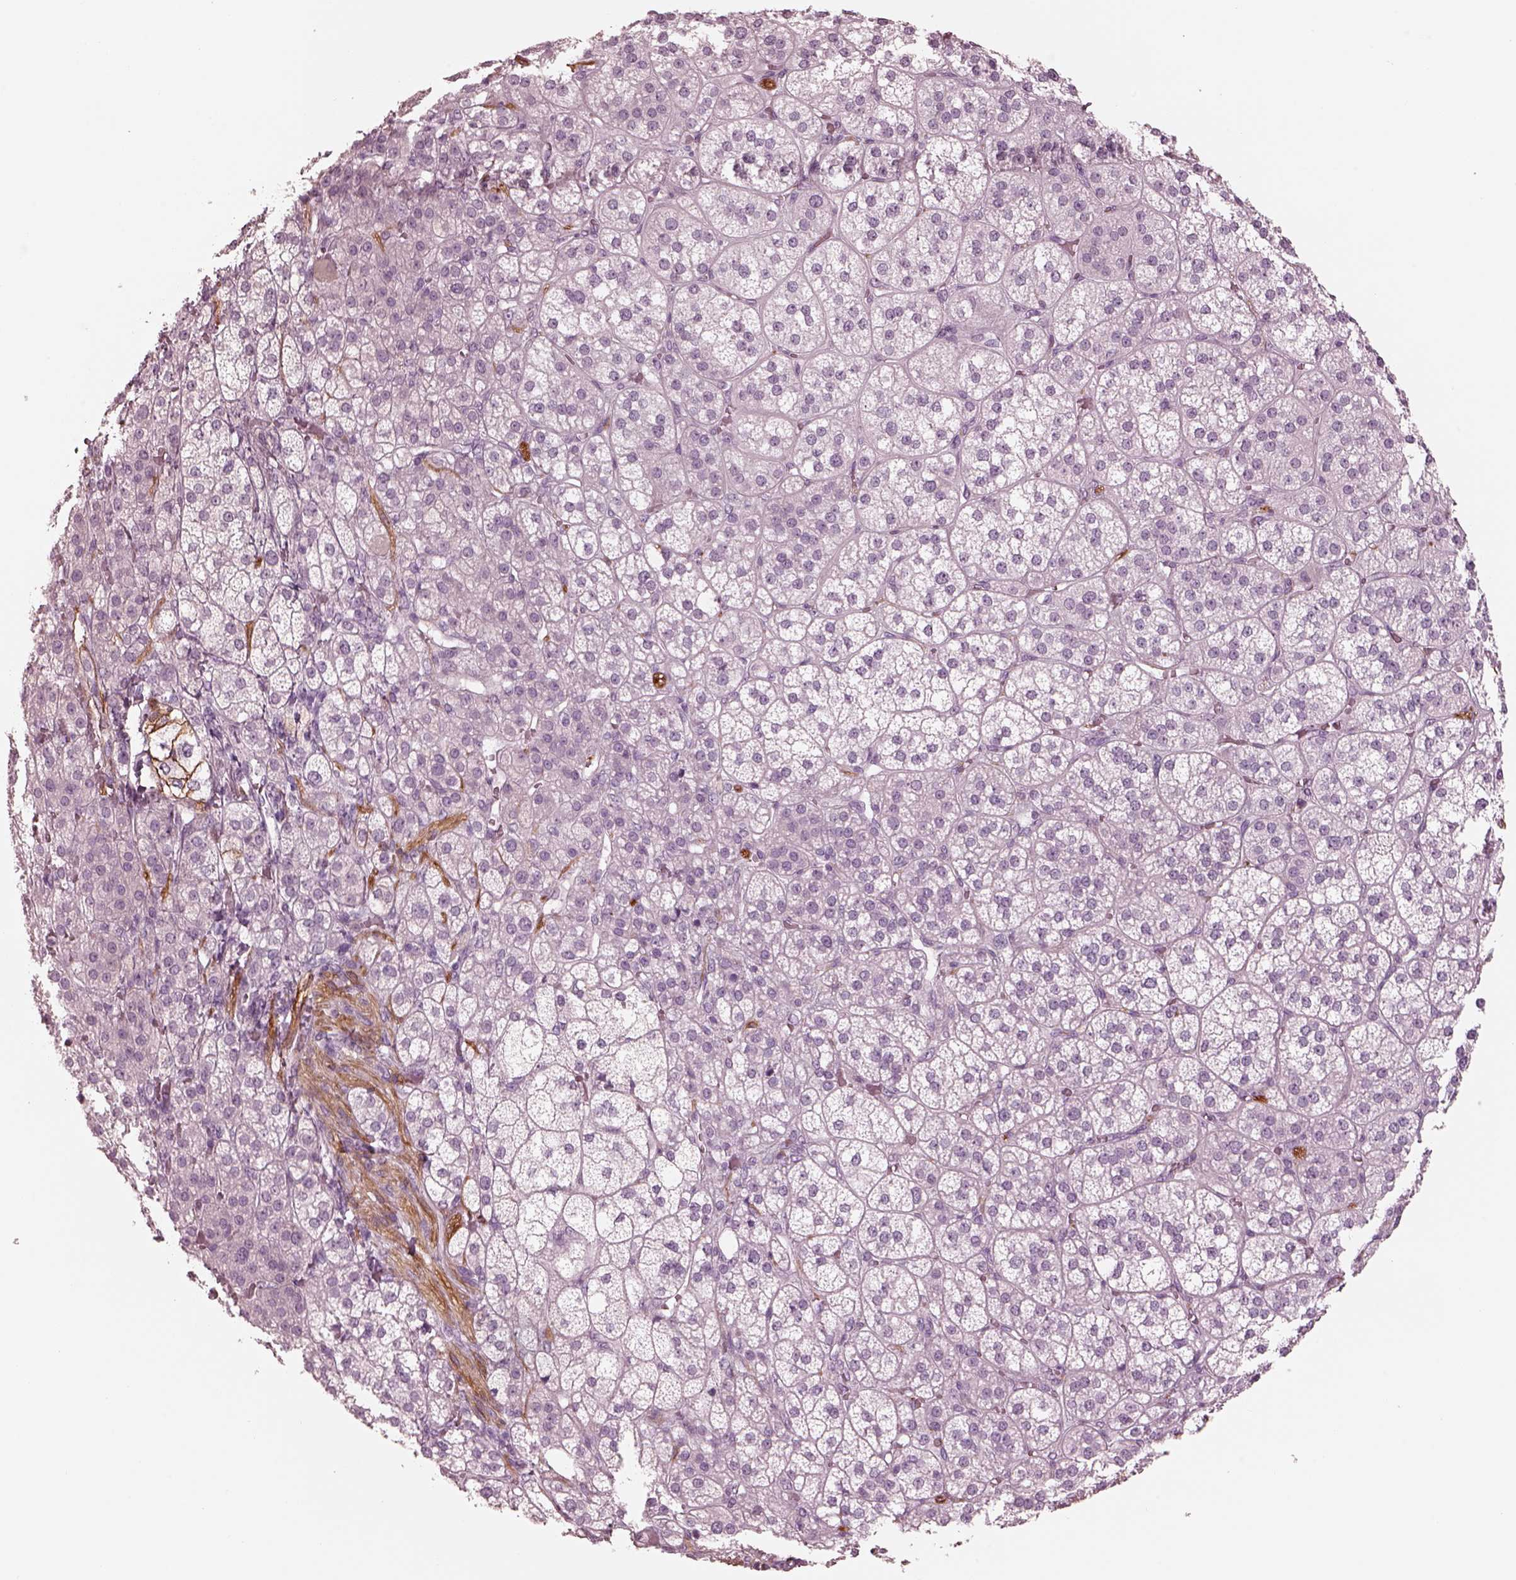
{"staining": {"intensity": "negative", "quantity": "none", "location": "none"}, "tissue": "adrenal gland", "cell_type": "Glandular cells", "image_type": "normal", "snomed": [{"axis": "morphology", "description": "Normal tissue, NOS"}, {"axis": "topography", "description": "Adrenal gland"}], "caption": "Immunohistochemistry (IHC) of benign adrenal gland reveals no expression in glandular cells. The staining is performed using DAB (3,3'-diaminobenzidine) brown chromogen with nuclei counter-stained in using hematoxylin.", "gene": "CADM2", "patient": {"sex": "female", "age": 60}}